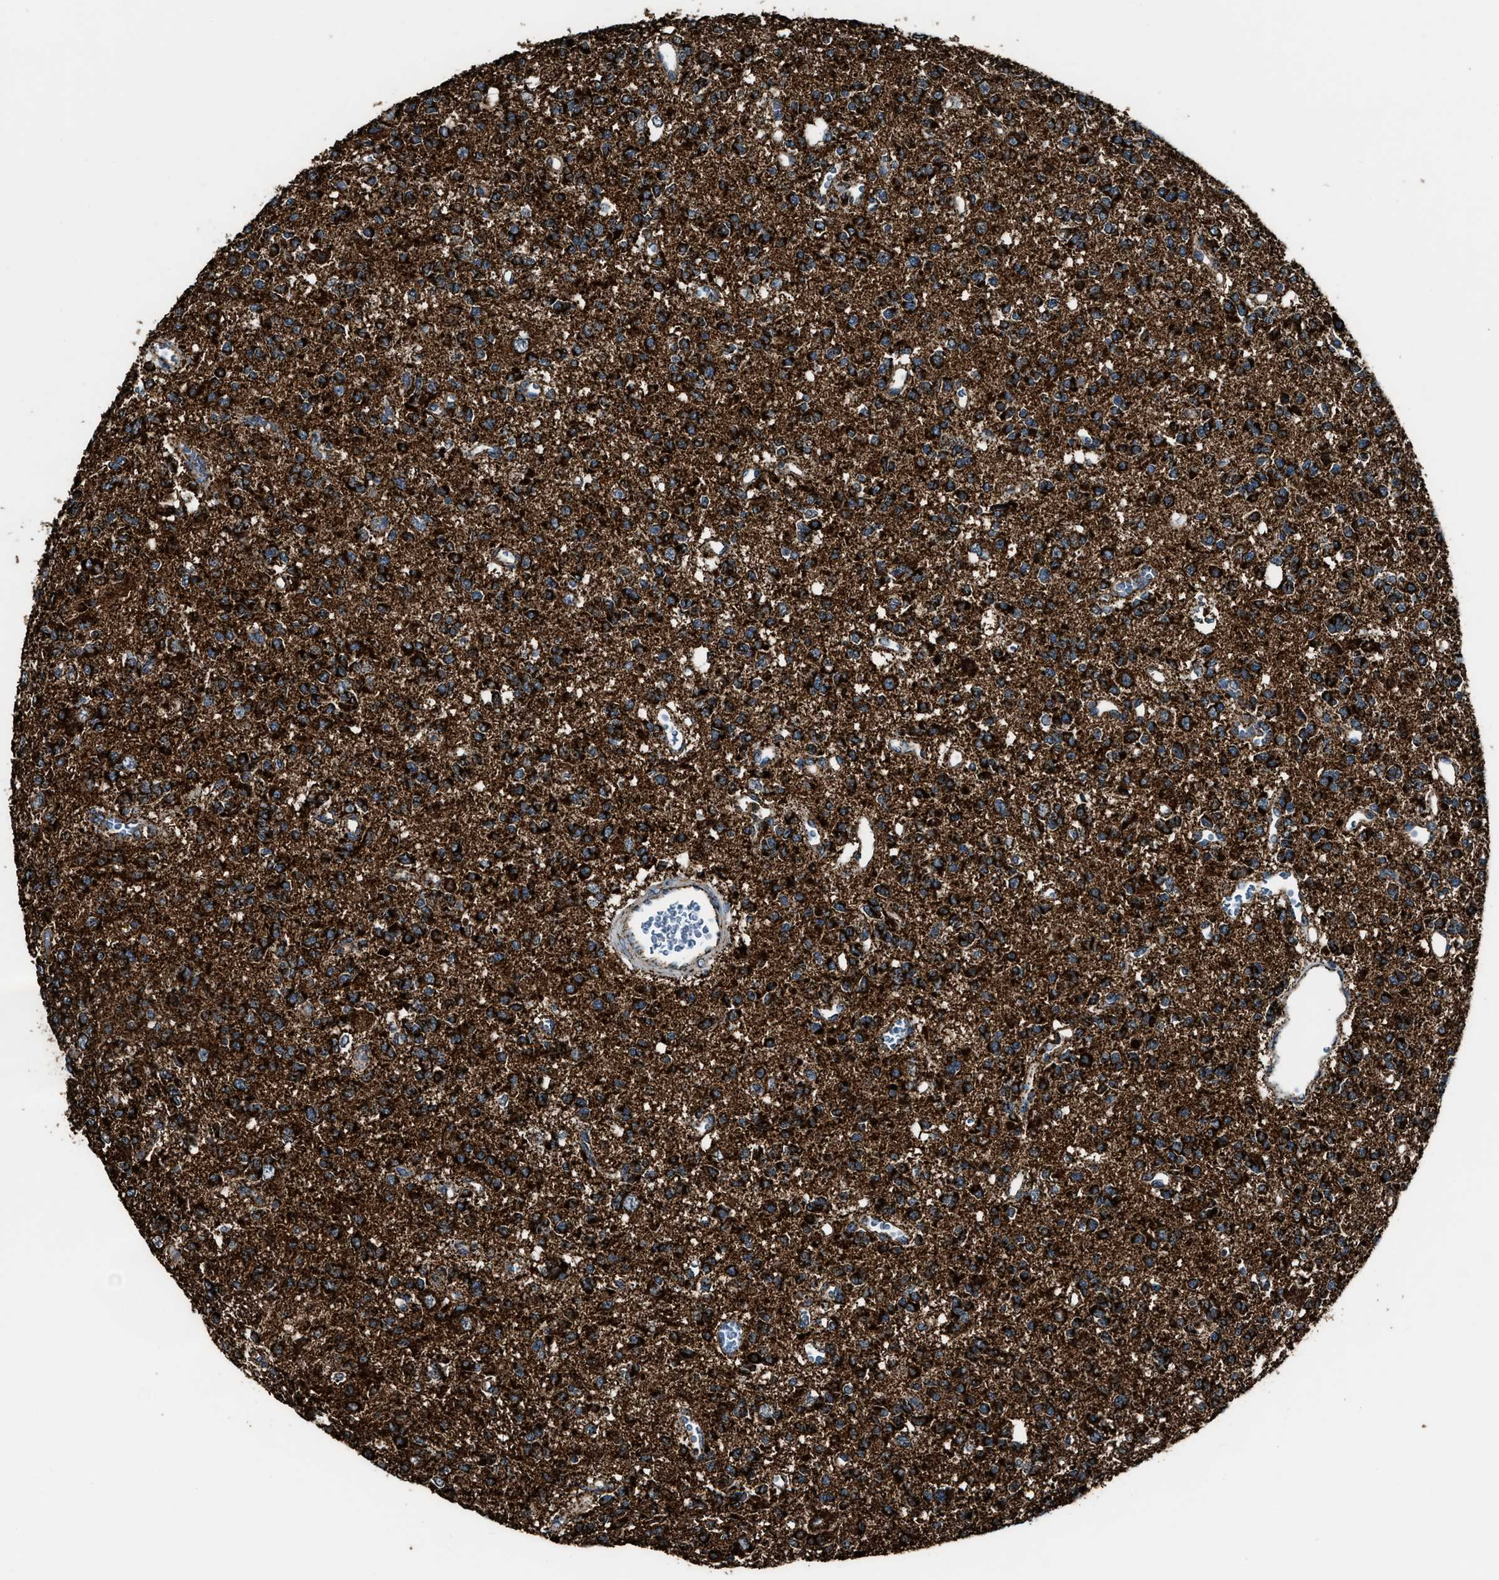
{"staining": {"intensity": "strong", "quantity": ">75%", "location": "cytoplasmic/membranous"}, "tissue": "glioma", "cell_type": "Tumor cells", "image_type": "cancer", "snomed": [{"axis": "morphology", "description": "Glioma, malignant, Low grade"}, {"axis": "topography", "description": "Brain"}], "caption": "Immunohistochemistry (IHC) photomicrograph of neoplastic tissue: human glioma stained using immunohistochemistry reveals high levels of strong protein expression localized specifically in the cytoplasmic/membranous of tumor cells, appearing as a cytoplasmic/membranous brown color.", "gene": "MDH2", "patient": {"sex": "male", "age": 38}}